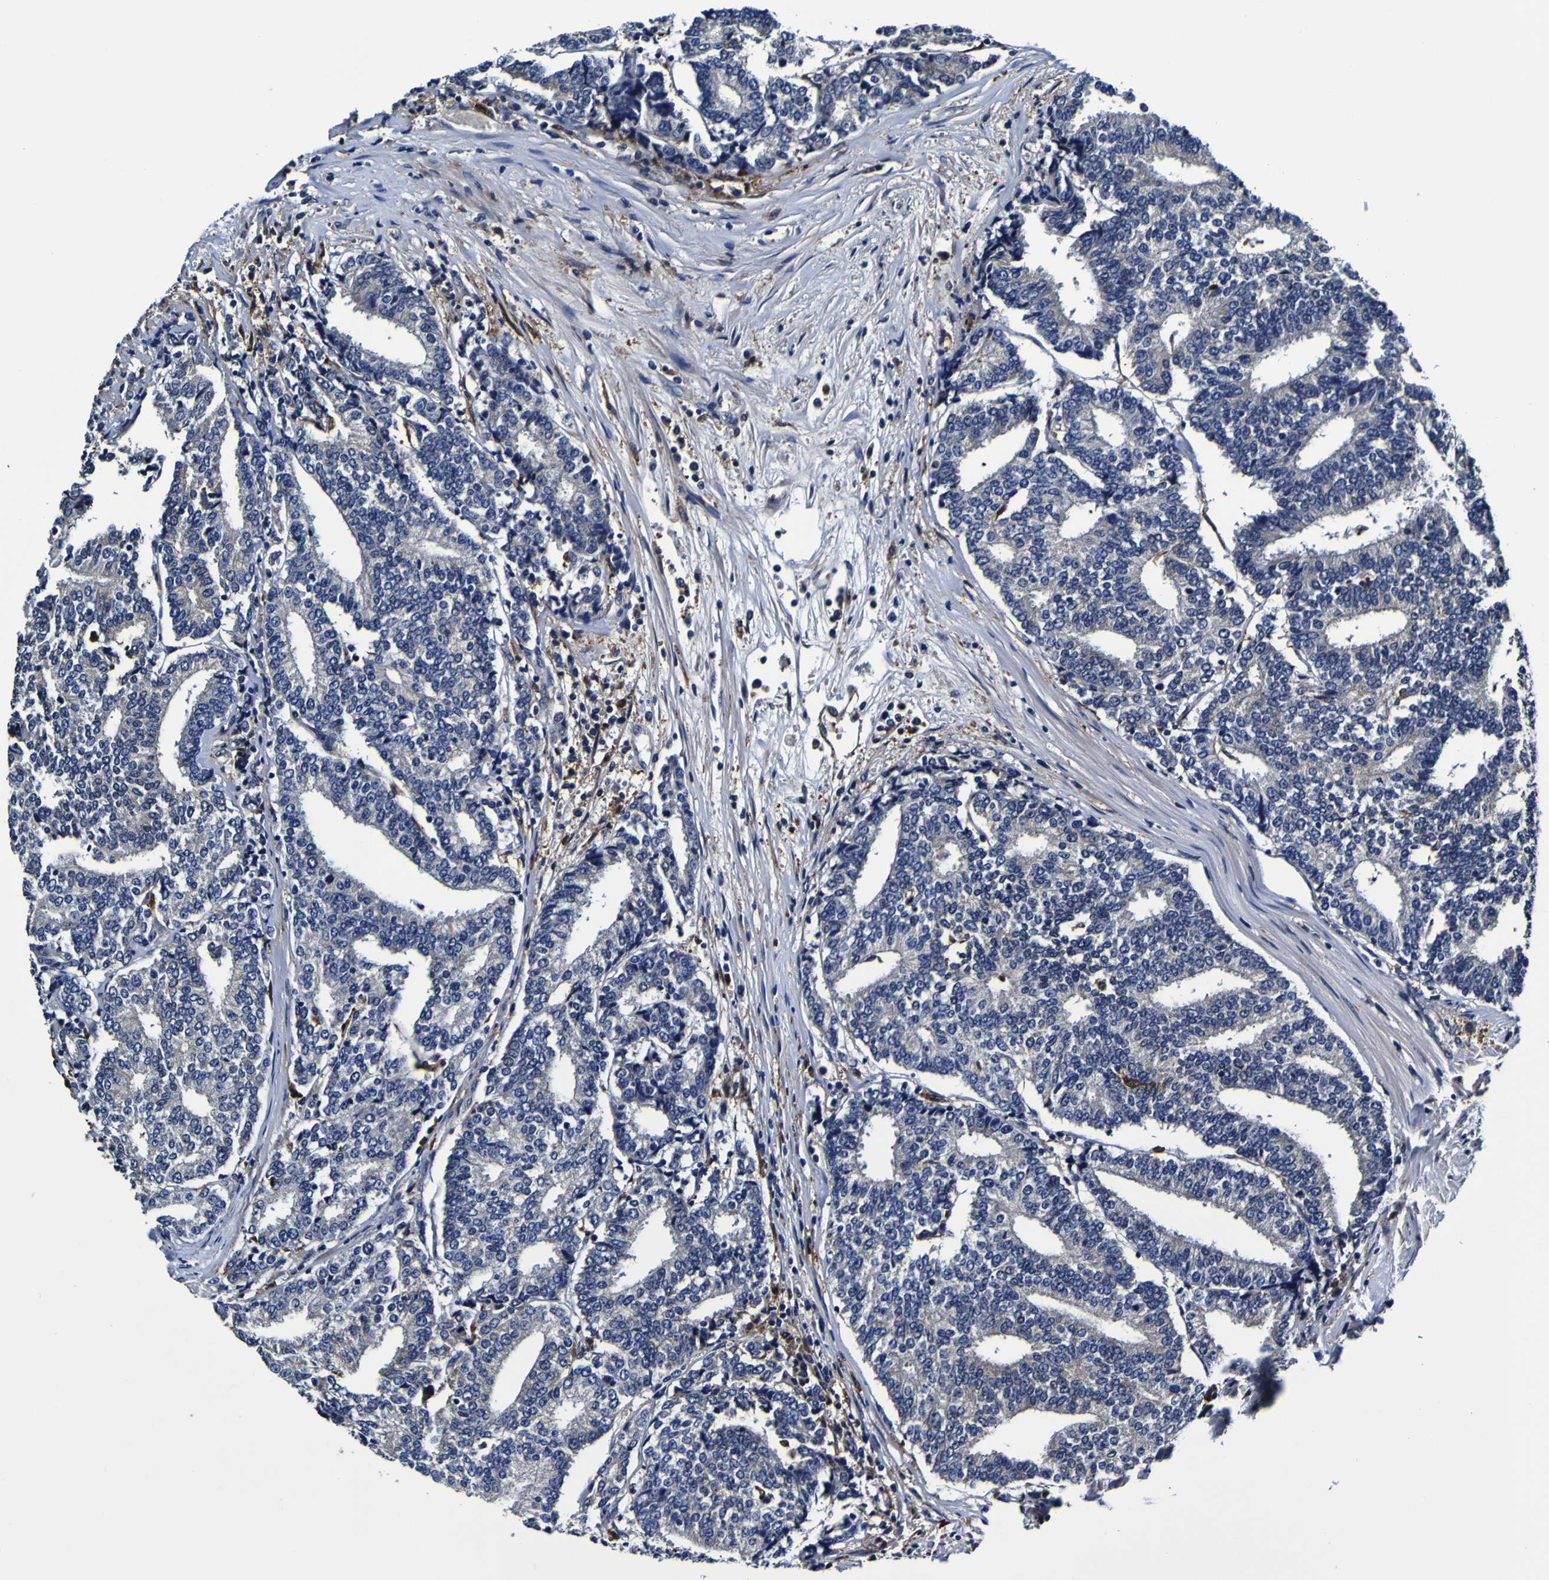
{"staining": {"intensity": "negative", "quantity": "none", "location": "none"}, "tissue": "prostate cancer", "cell_type": "Tumor cells", "image_type": "cancer", "snomed": [{"axis": "morphology", "description": "Normal tissue, NOS"}, {"axis": "morphology", "description": "Adenocarcinoma, High grade"}, {"axis": "topography", "description": "Prostate"}, {"axis": "topography", "description": "Seminal veicle"}], "caption": "Immunohistochemistry (IHC) of human prostate high-grade adenocarcinoma displays no positivity in tumor cells. The staining was performed using DAB (3,3'-diaminobenzidine) to visualize the protein expression in brown, while the nuclei were stained in blue with hematoxylin (Magnification: 20x).", "gene": "GPX1", "patient": {"sex": "male", "age": 55}}